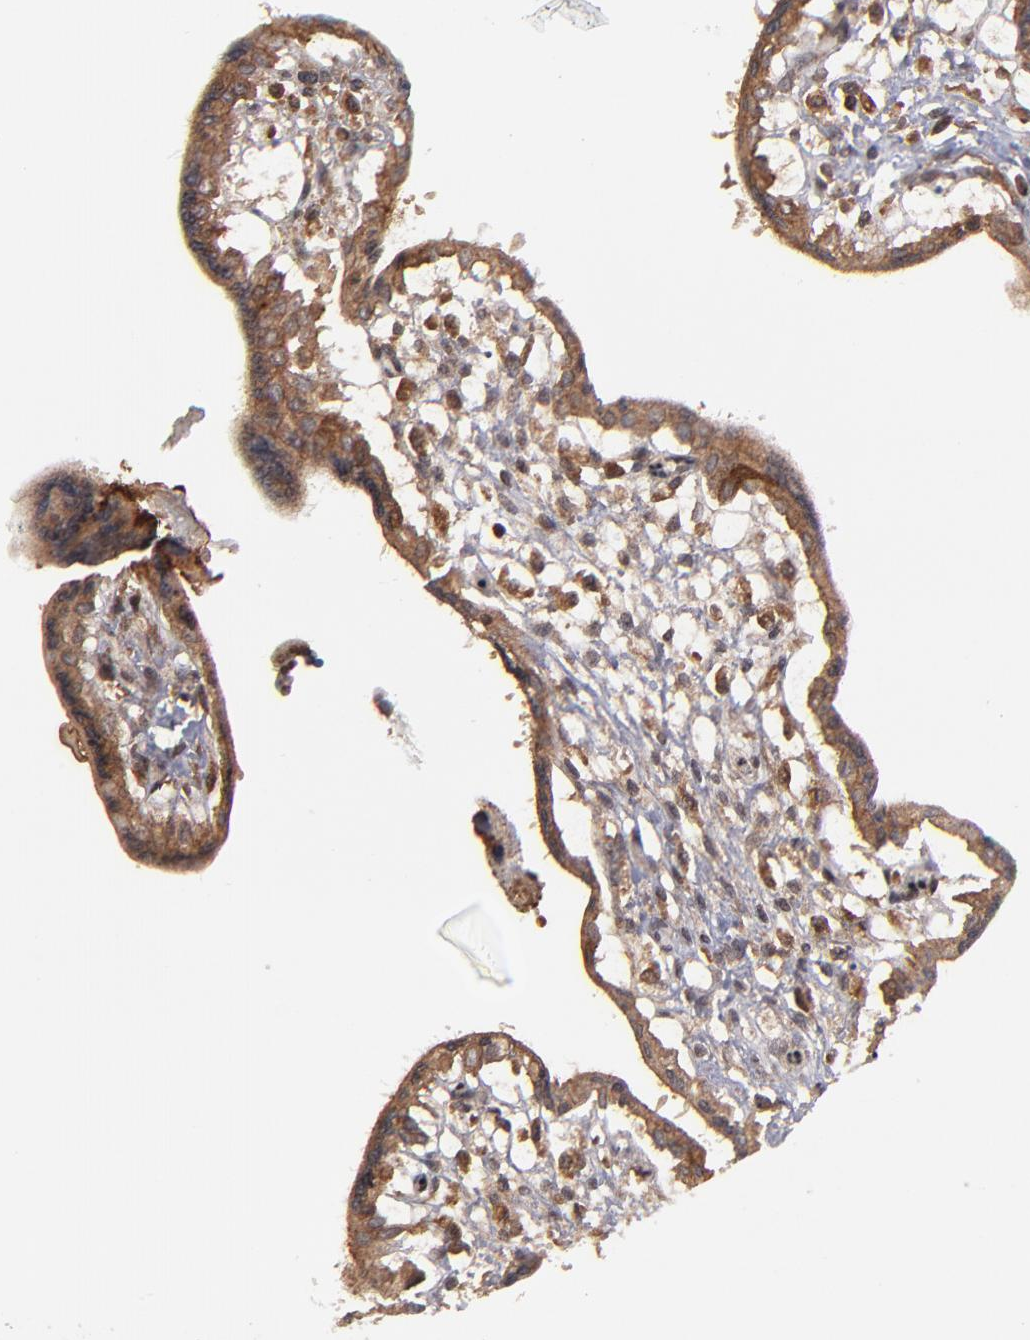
{"staining": {"intensity": "moderate", "quantity": ">75%", "location": "cytoplasmic/membranous"}, "tissue": "placenta", "cell_type": "Decidual cells", "image_type": "normal", "snomed": [{"axis": "morphology", "description": "Normal tissue, NOS"}, {"axis": "topography", "description": "Placenta"}], "caption": "DAB (3,3'-diaminobenzidine) immunohistochemical staining of benign placenta reveals moderate cytoplasmic/membranous protein staining in approximately >75% of decidual cells. Nuclei are stained in blue.", "gene": "RGS6", "patient": {"sex": "female", "age": 31}}